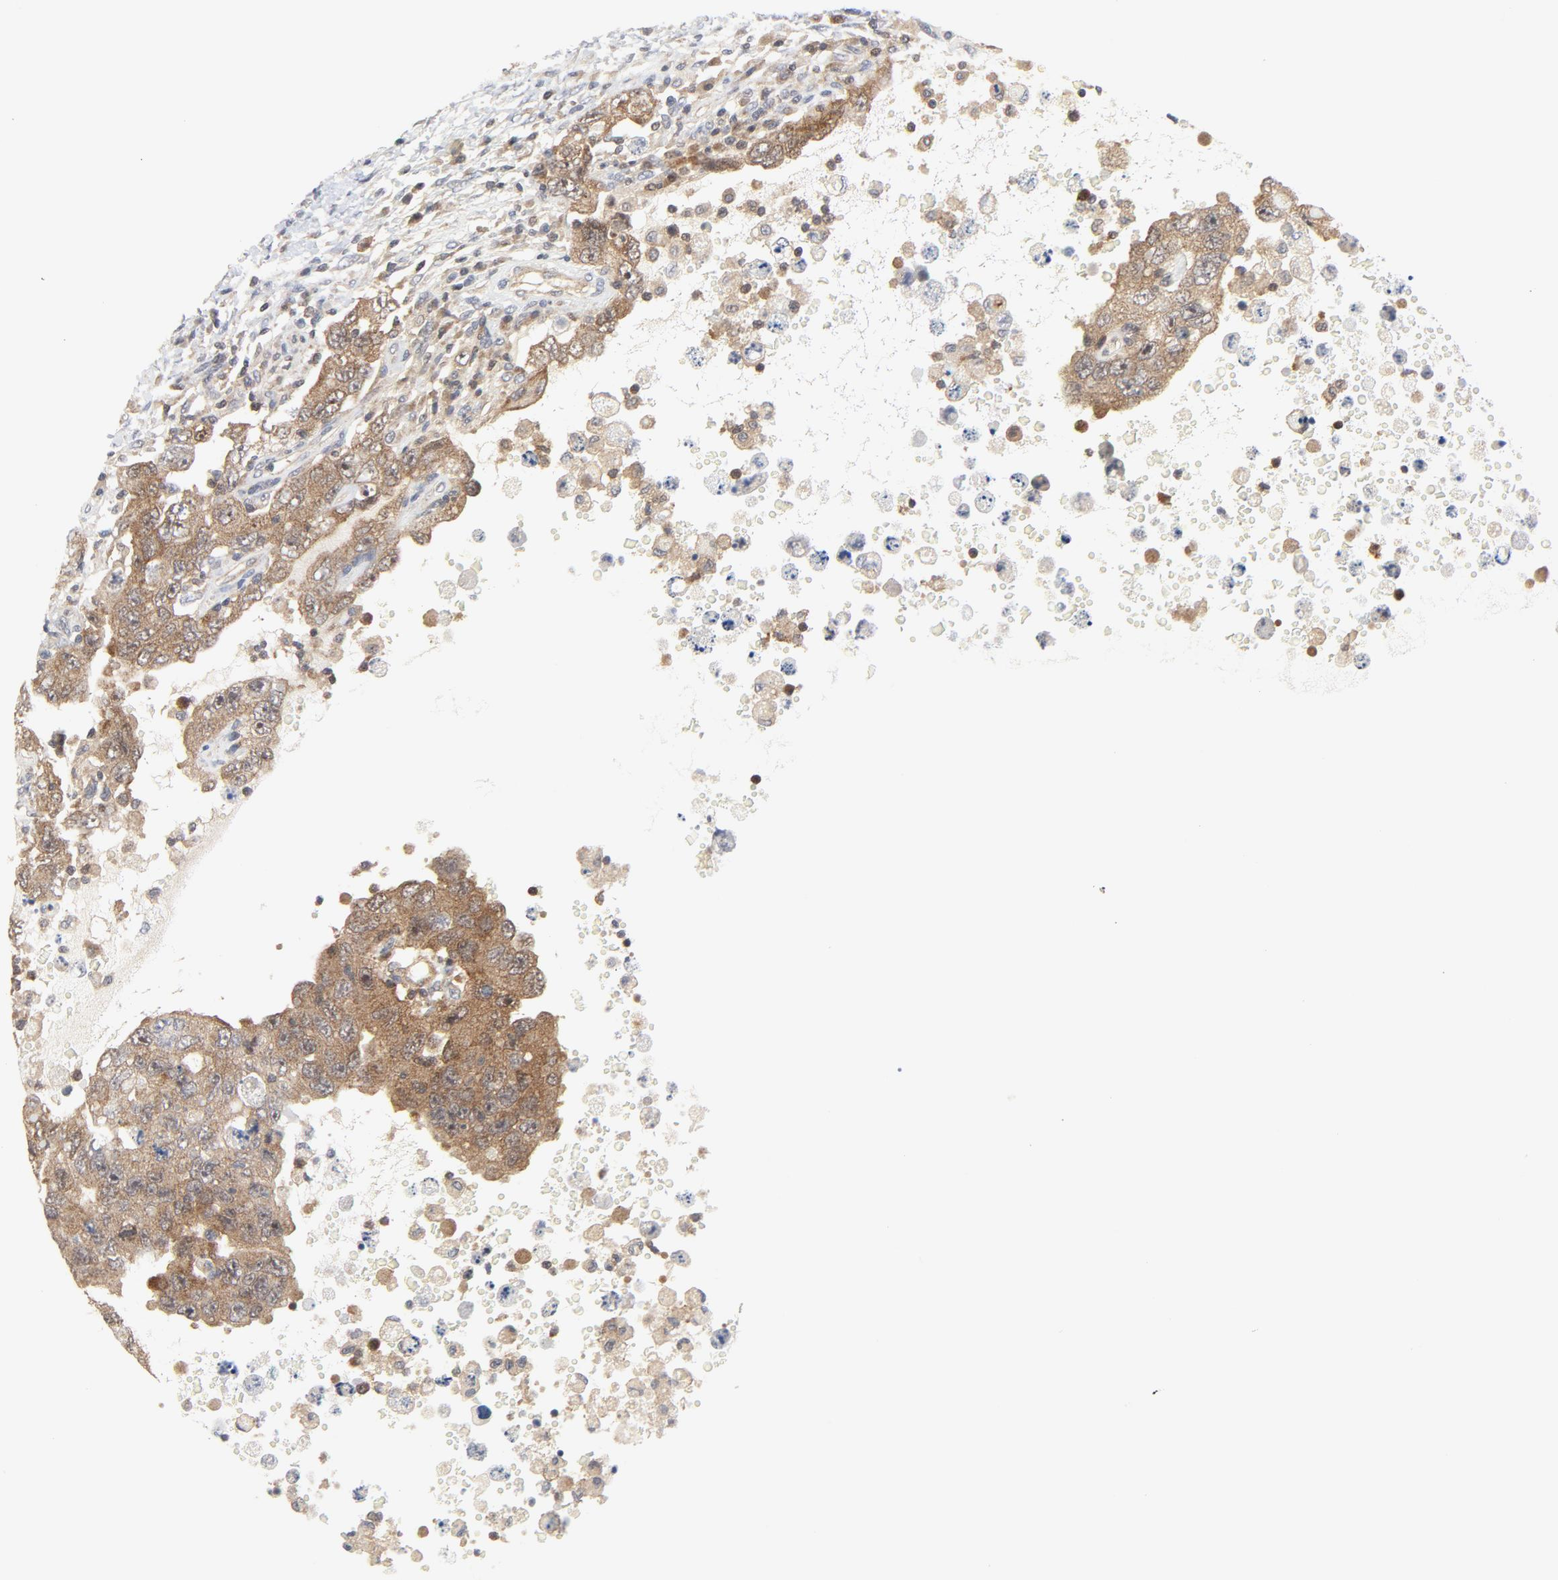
{"staining": {"intensity": "moderate", "quantity": ">75%", "location": "cytoplasmic/membranous"}, "tissue": "testis cancer", "cell_type": "Tumor cells", "image_type": "cancer", "snomed": [{"axis": "morphology", "description": "Carcinoma, Embryonal, NOS"}, {"axis": "topography", "description": "Testis"}], "caption": "Embryonal carcinoma (testis) tissue displays moderate cytoplasmic/membranous staining in approximately >75% of tumor cells, visualized by immunohistochemistry.", "gene": "MAP2K7", "patient": {"sex": "male", "age": 26}}